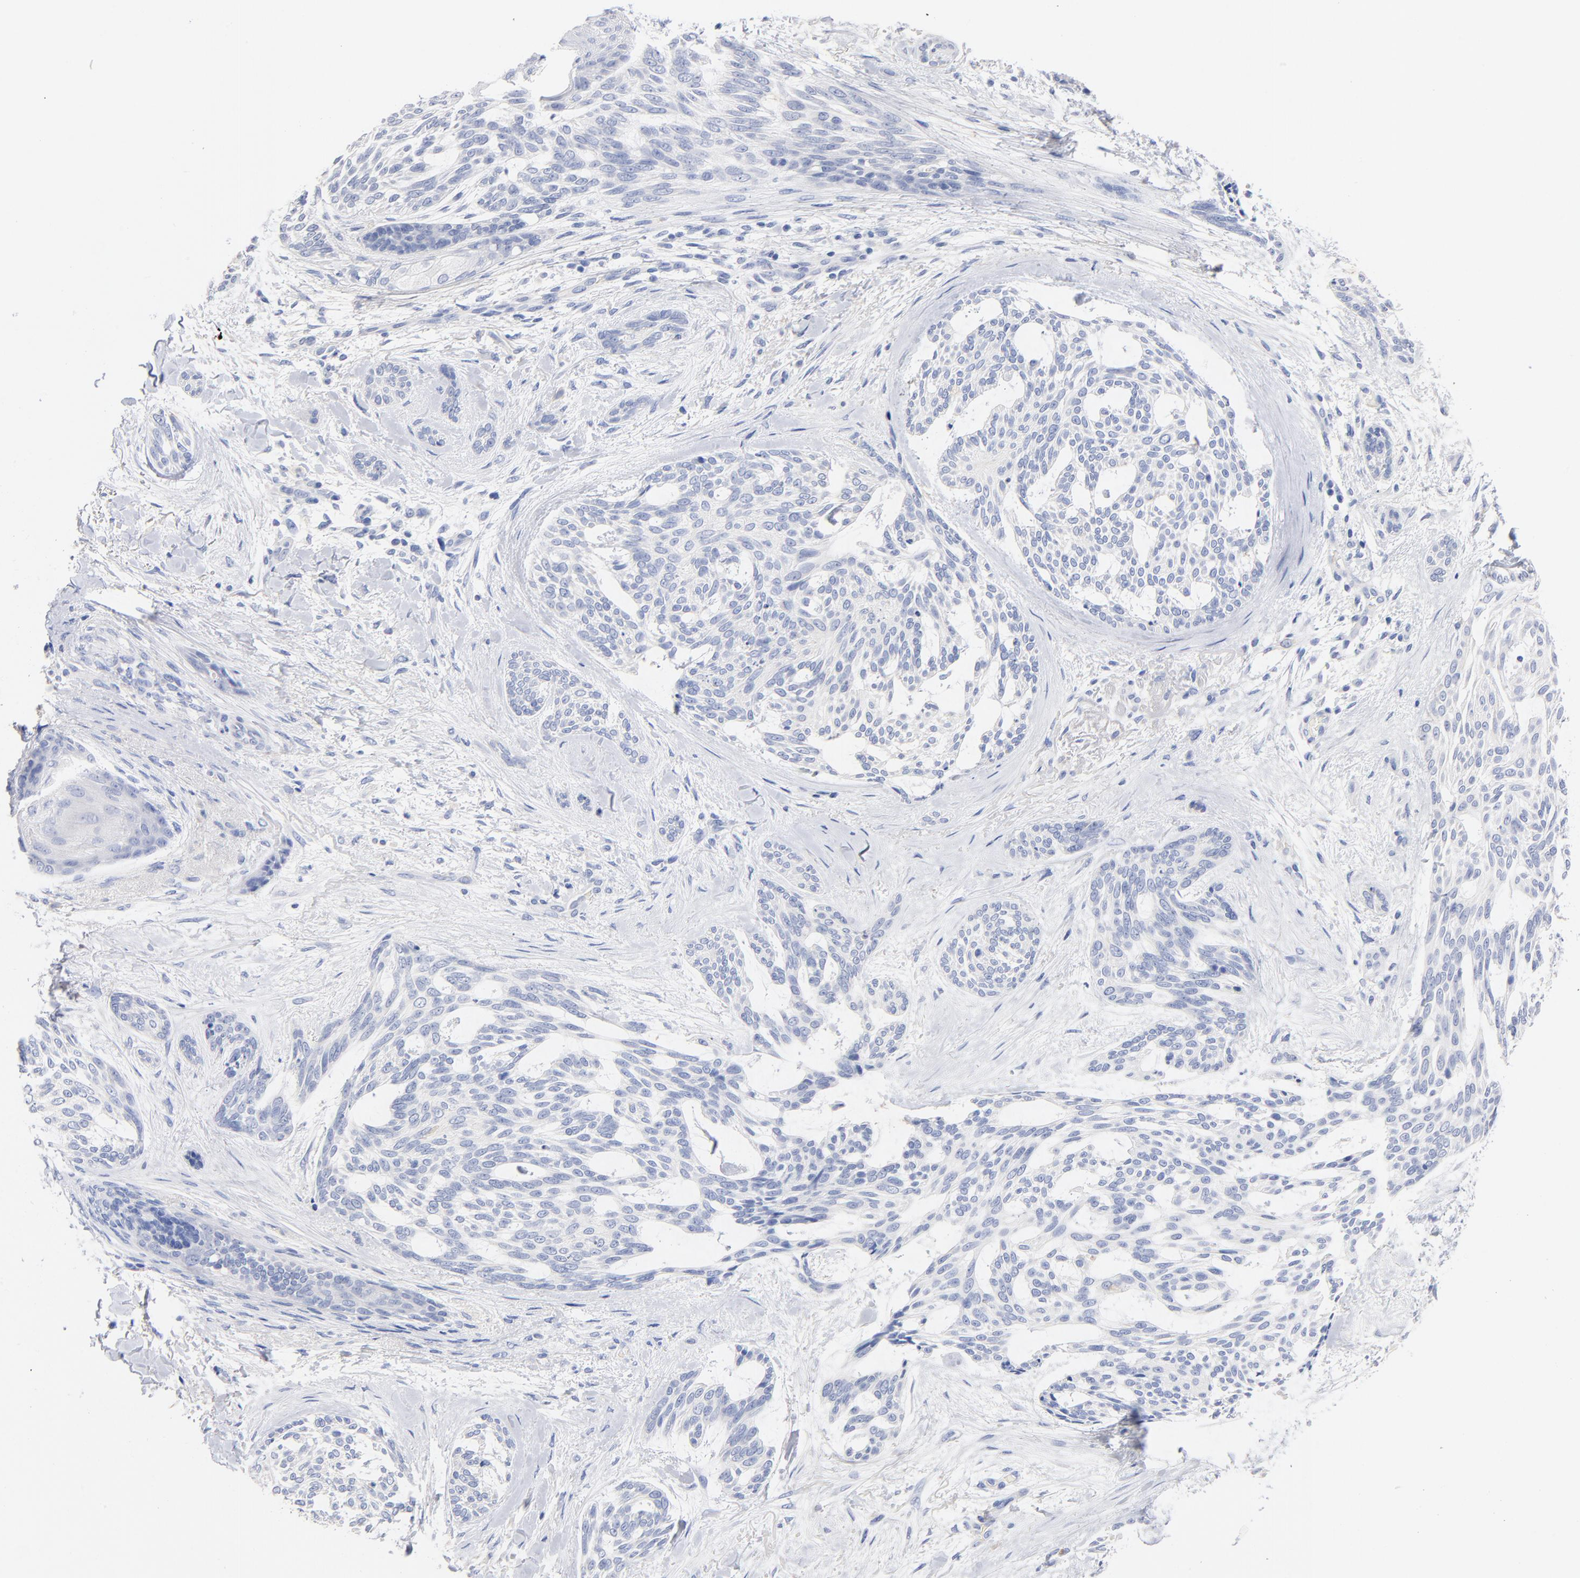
{"staining": {"intensity": "negative", "quantity": "none", "location": "none"}, "tissue": "skin cancer", "cell_type": "Tumor cells", "image_type": "cancer", "snomed": [{"axis": "morphology", "description": "Normal tissue, NOS"}, {"axis": "morphology", "description": "Basal cell carcinoma"}, {"axis": "topography", "description": "Skin"}], "caption": "There is no significant staining in tumor cells of skin cancer.", "gene": "CPS1", "patient": {"sex": "female", "age": 71}}